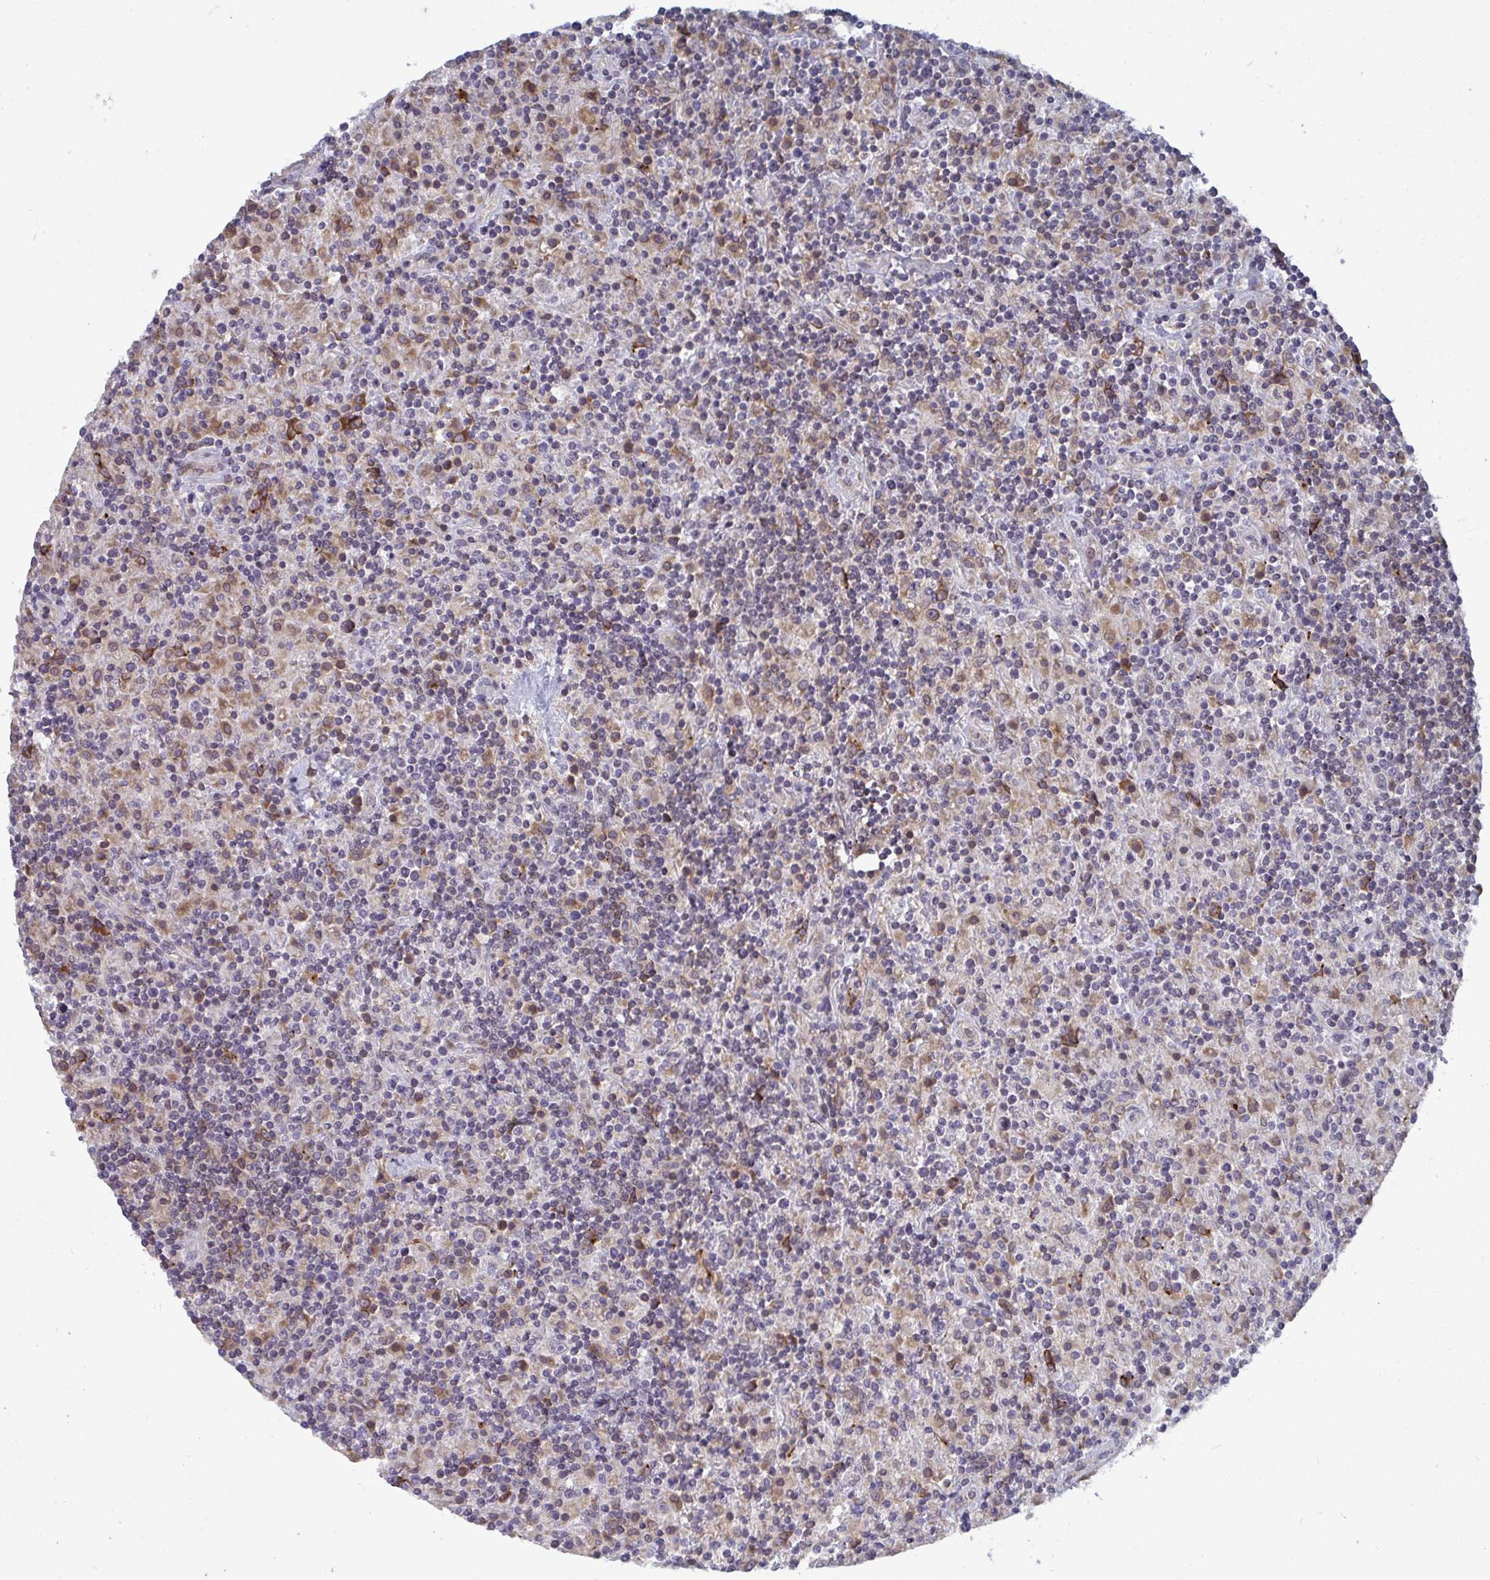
{"staining": {"intensity": "weak", "quantity": ">75%", "location": "cytoplasmic/membranous"}, "tissue": "lymphoma", "cell_type": "Tumor cells", "image_type": "cancer", "snomed": [{"axis": "morphology", "description": "Hodgkin's disease, NOS"}, {"axis": "topography", "description": "Lymph node"}], "caption": "A micrograph showing weak cytoplasmic/membranous staining in about >75% of tumor cells in Hodgkin's disease, as visualized by brown immunohistochemical staining.", "gene": "LYSMD4", "patient": {"sex": "male", "age": 70}}